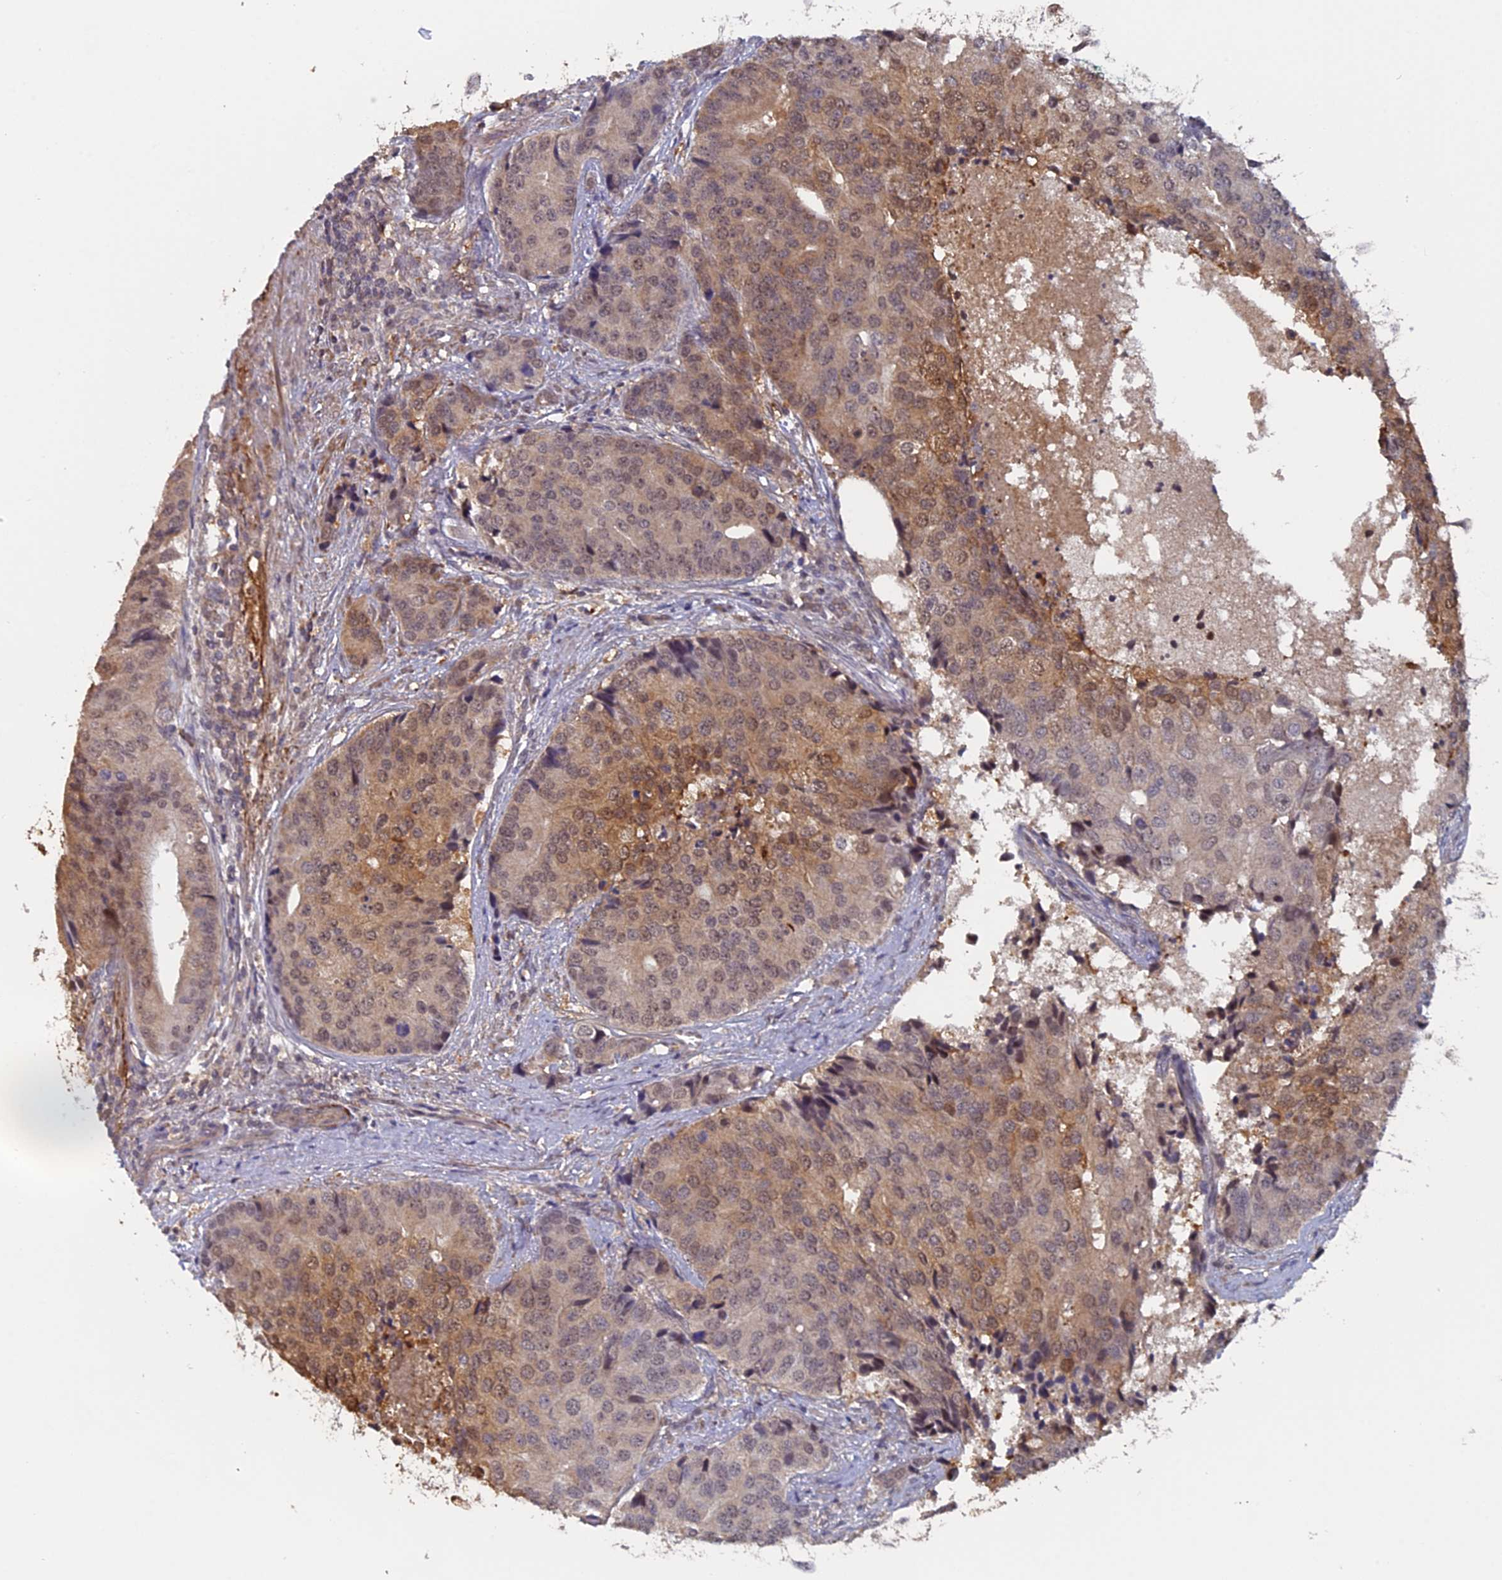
{"staining": {"intensity": "moderate", "quantity": ">75%", "location": "cytoplasmic/membranous,nuclear"}, "tissue": "prostate cancer", "cell_type": "Tumor cells", "image_type": "cancer", "snomed": [{"axis": "morphology", "description": "Adenocarcinoma, High grade"}, {"axis": "topography", "description": "Prostate"}], "caption": "IHC staining of prostate cancer (adenocarcinoma (high-grade)), which exhibits medium levels of moderate cytoplasmic/membranous and nuclear expression in approximately >75% of tumor cells indicating moderate cytoplasmic/membranous and nuclear protein positivity. The staining was performed using DAB (3,3'-diaminobenzidine) (brown) for protein detection and nuclei were counterstained in hematoxylin (blue).", "gene": "FAM98C", "patient": {"sex": "male", "age": 62}}